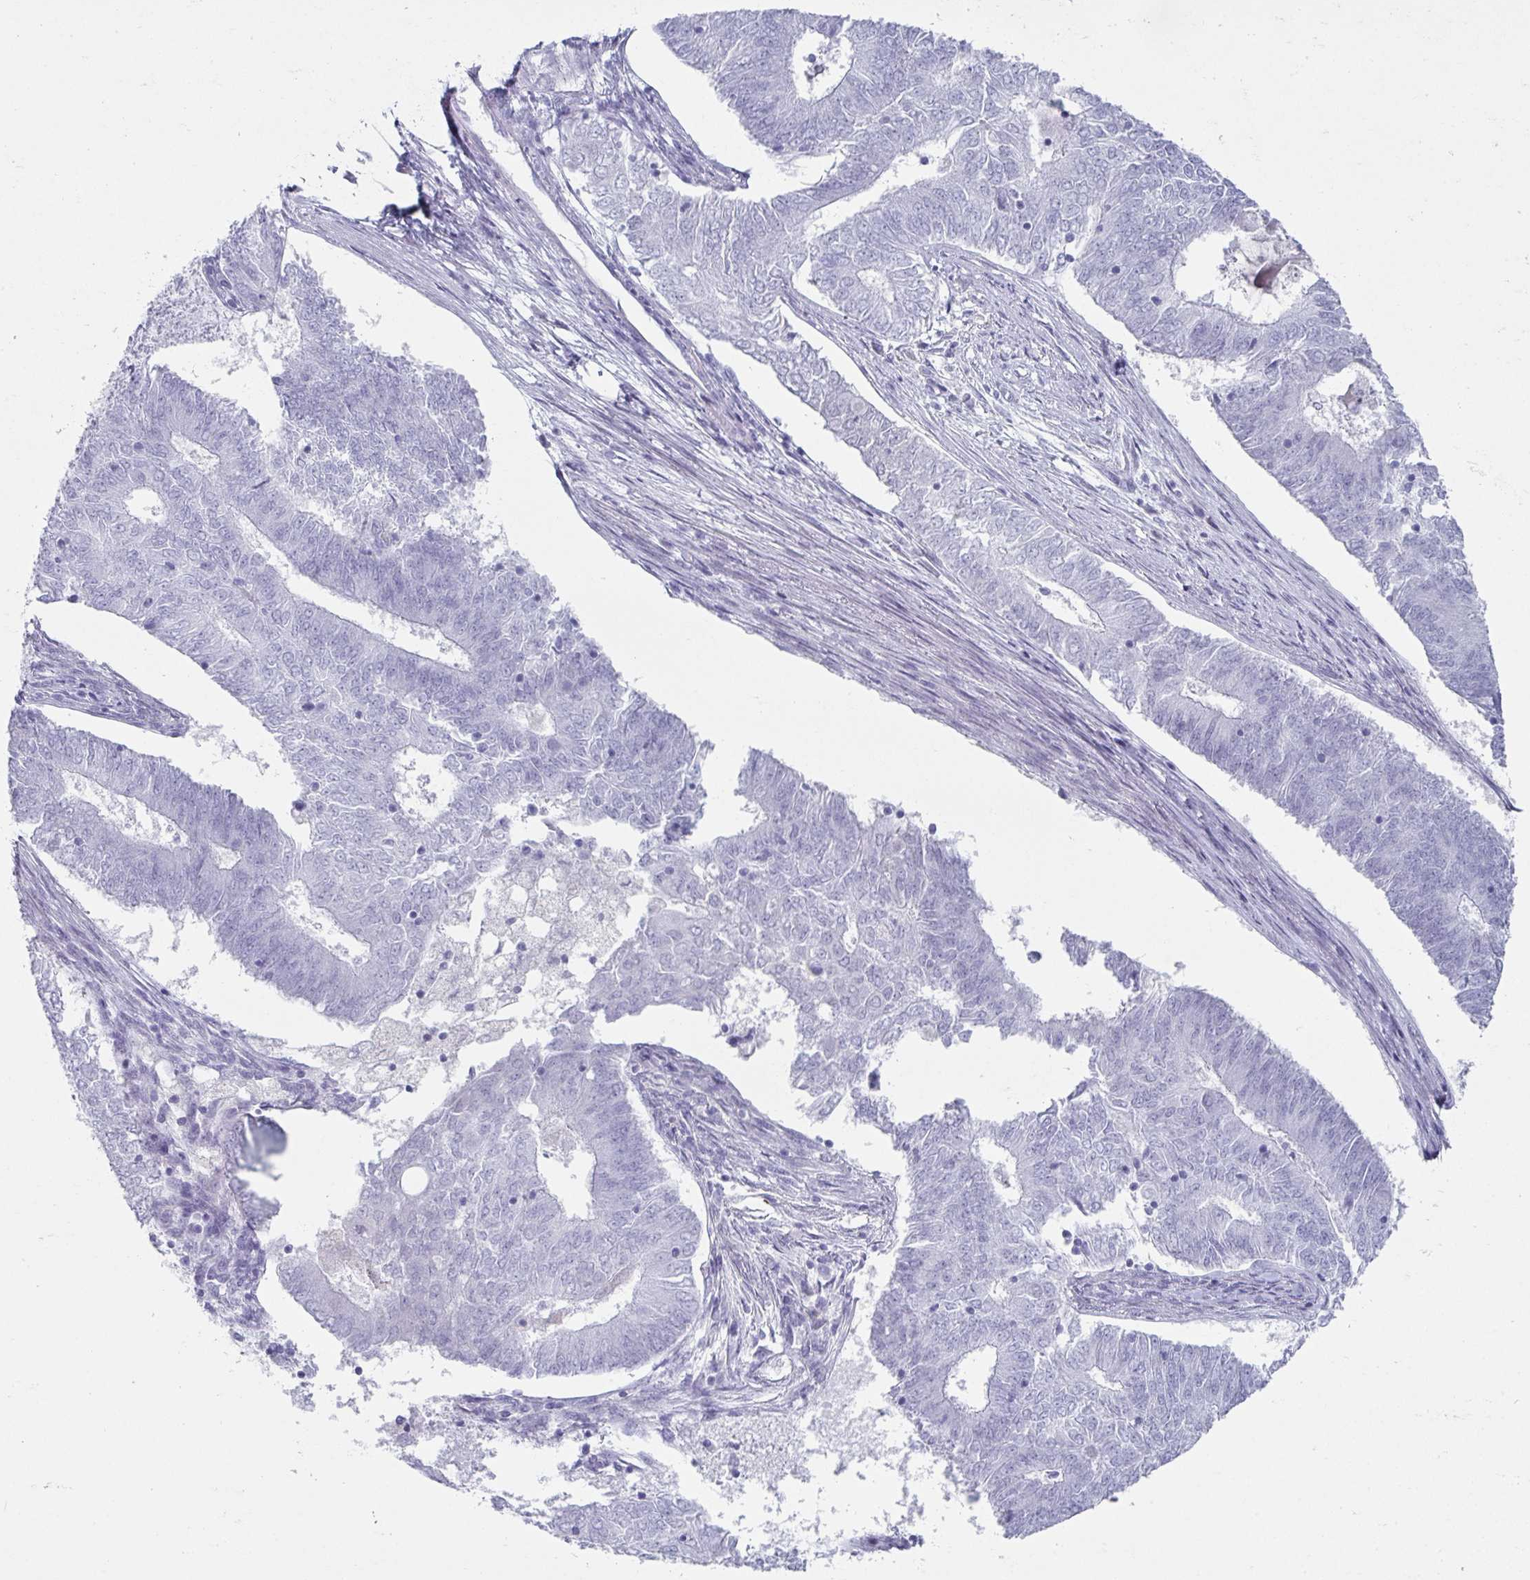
{"staining": {"intensity": "negative", "quantity": "none", "location": "none"}, "tissue": "endometrial cancer", "cell_type": "Tumor cells", "image_type": "cancer", "snomed": [{"axis": "morphology", "description": "Adenocarcinoma, NOS"}, {"axis": "topography", "description": "Endometrium"}], "caption": "The histopathology image exhibits no significant expression in tumor cells of endometrial adenocarcinoma.", "gene": "VSIG10L", "patient": {"sex": "female", "age": 62}}